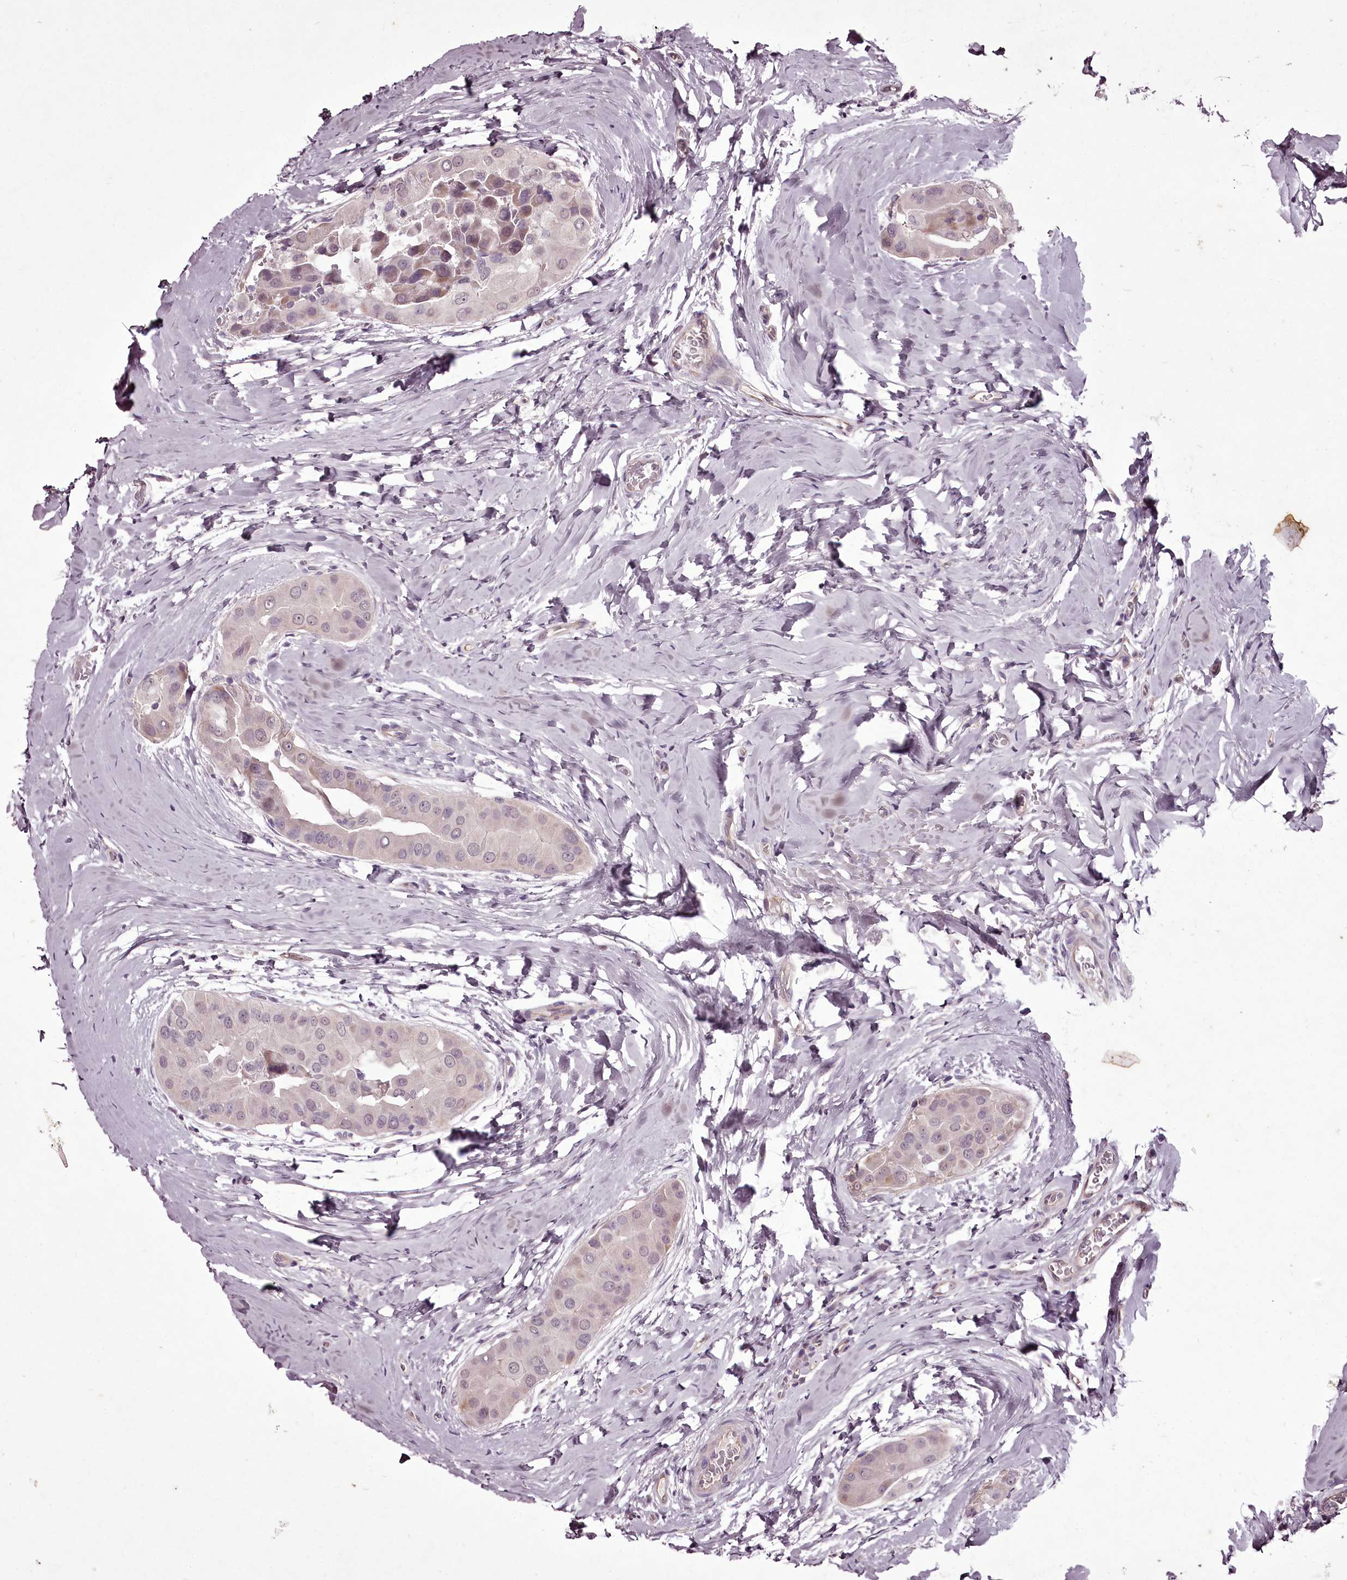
{"staining": {"intensity": "negative", "quantity": "none", "location": "none"}, "tissue": "thyroid cancer", "cell_type": "Tumor cells", "image_type": "cancer", "snomed": [{"axis": "morphology", "description": "Papillary adenocarcinoma, NOS"}, {"axis": "topography", "description": "Thyroid gland"}], "caption": "The image displays no significant expression in tumor cells of papillary adenocarcinoma (thyroid).", "gene": "C1orf56", "patient": {"sex": "male", "age": 33}}